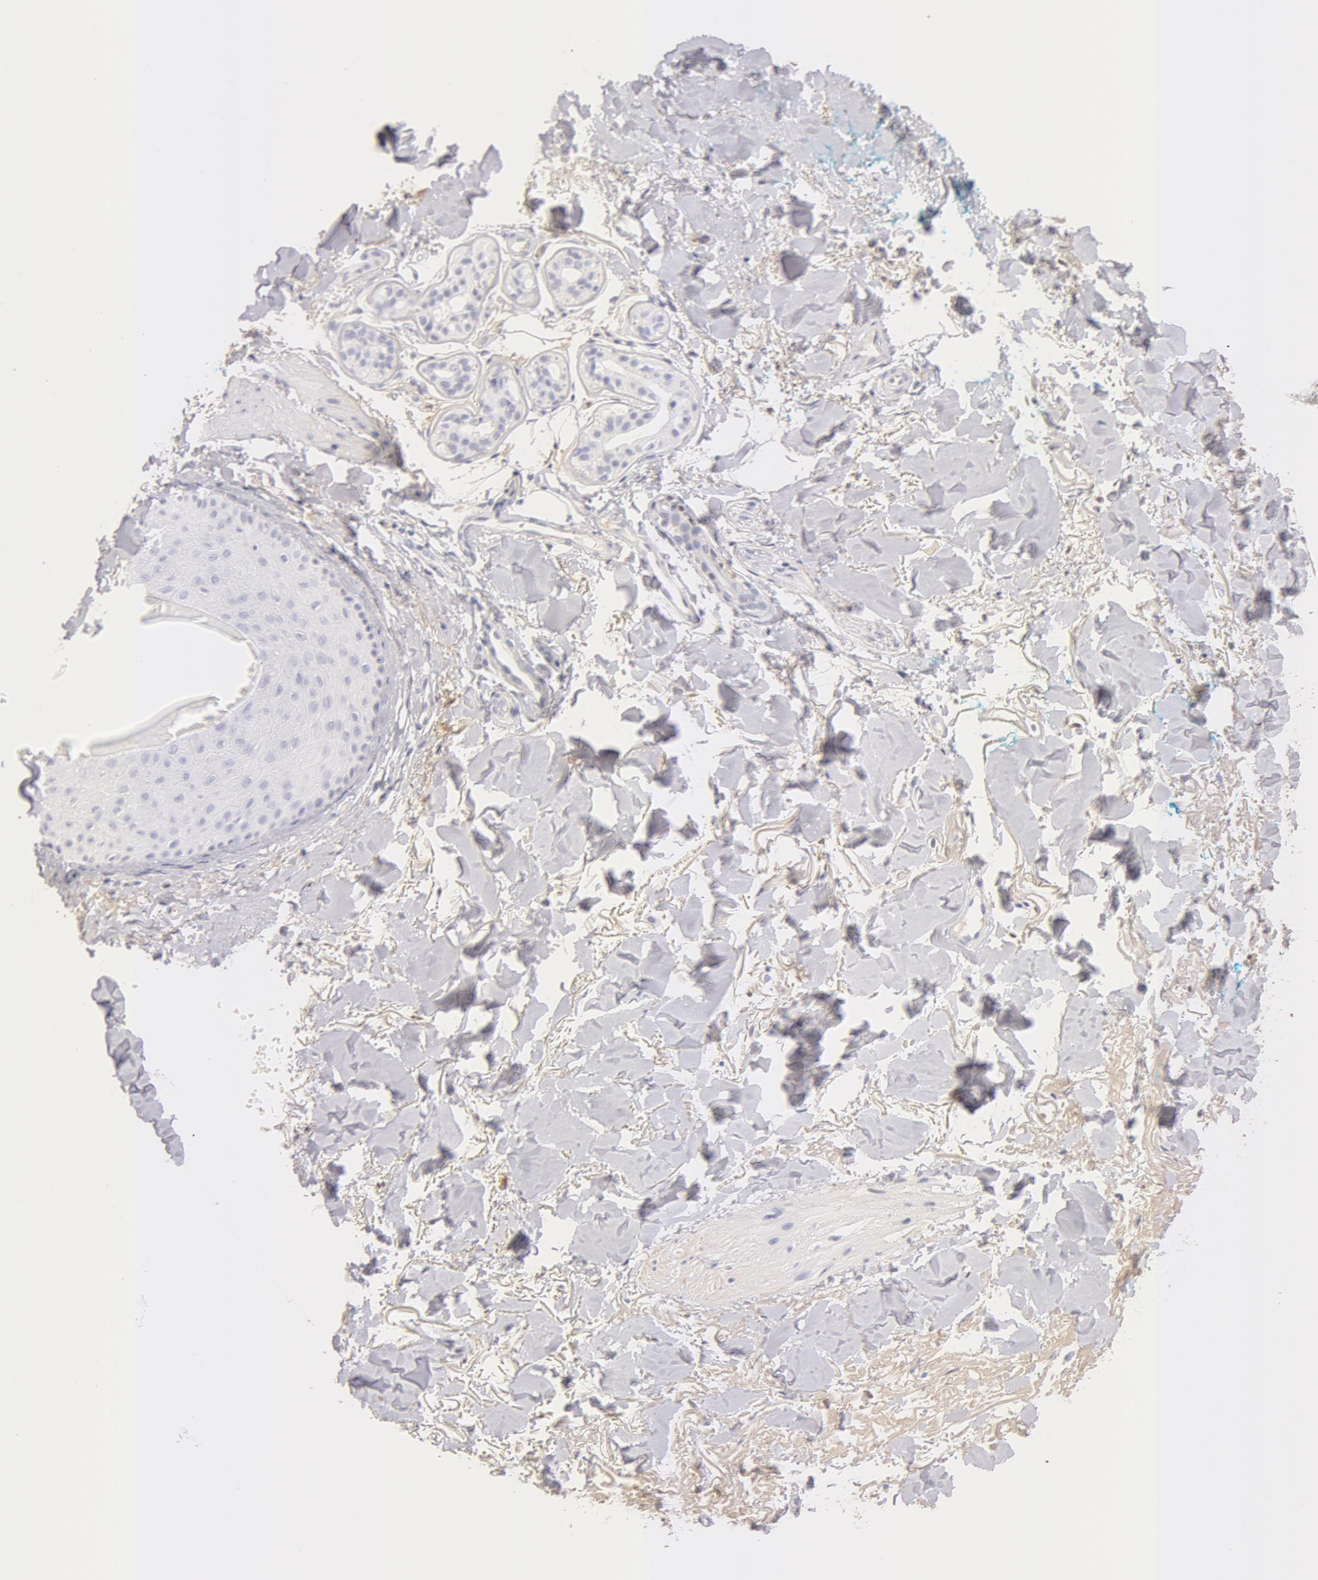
{"staining": {"intensity": "negative", "quantity": "none", "location": "none"}, "tissue": "skin", "cell_type": "Fibroblasts", "image_type": "normal", "snomed": [{"axis": "morphology", "description": "Normal tissue, NOS"}, {"axis": "topography", "description": "Skin"}], "caption": "An immunohistochemistry (IHC) image of unremarkable skin is shown. There is no staining in fibroblasts of skin.", "gene": "GC", "patient": {"sex": "male", "age": 86}}